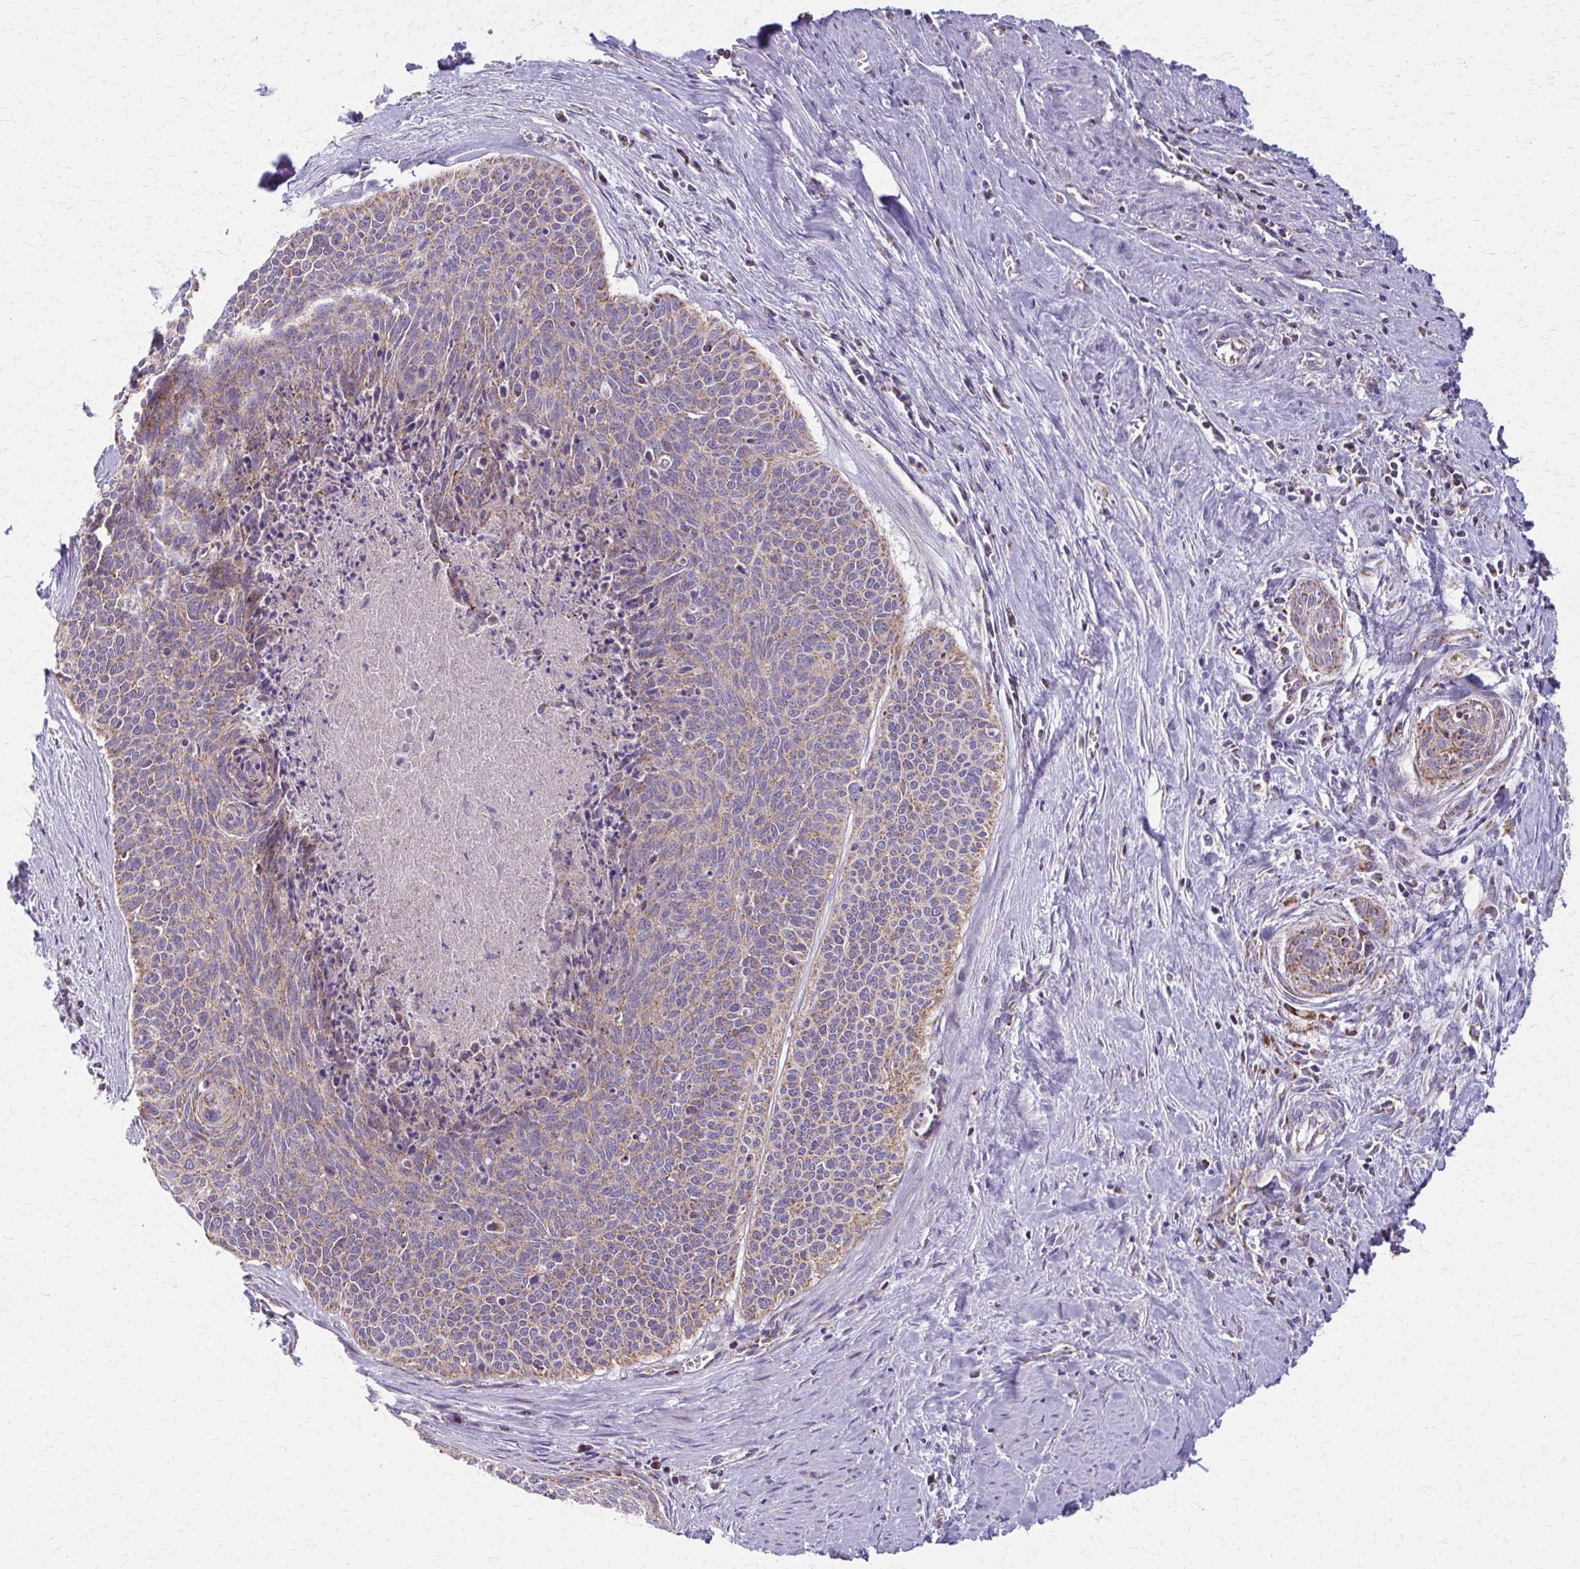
{"staining": {"intensity": "moderate", "quantity": ">75%", "location": "cytoplasmic/membranous"}, "tissue": "cervical cancer", "cell_type": "Tumor cells", "image_type": "cancer", "snomed": [{"axis": "morphology", "description": "Squamous cell carcinoma, NOS"}, {"axis": "topography", "description": "Cervix"}], "caption": "Approximately >75% of tumor cells in squamous cell carcinoma (cervical) reveal moderate cytoplasmic/membranous protein expression as visualized by brown immunohistochemical staining.", "gene": "TVP23A", "patient": {"sex": "female", "age": 55}}